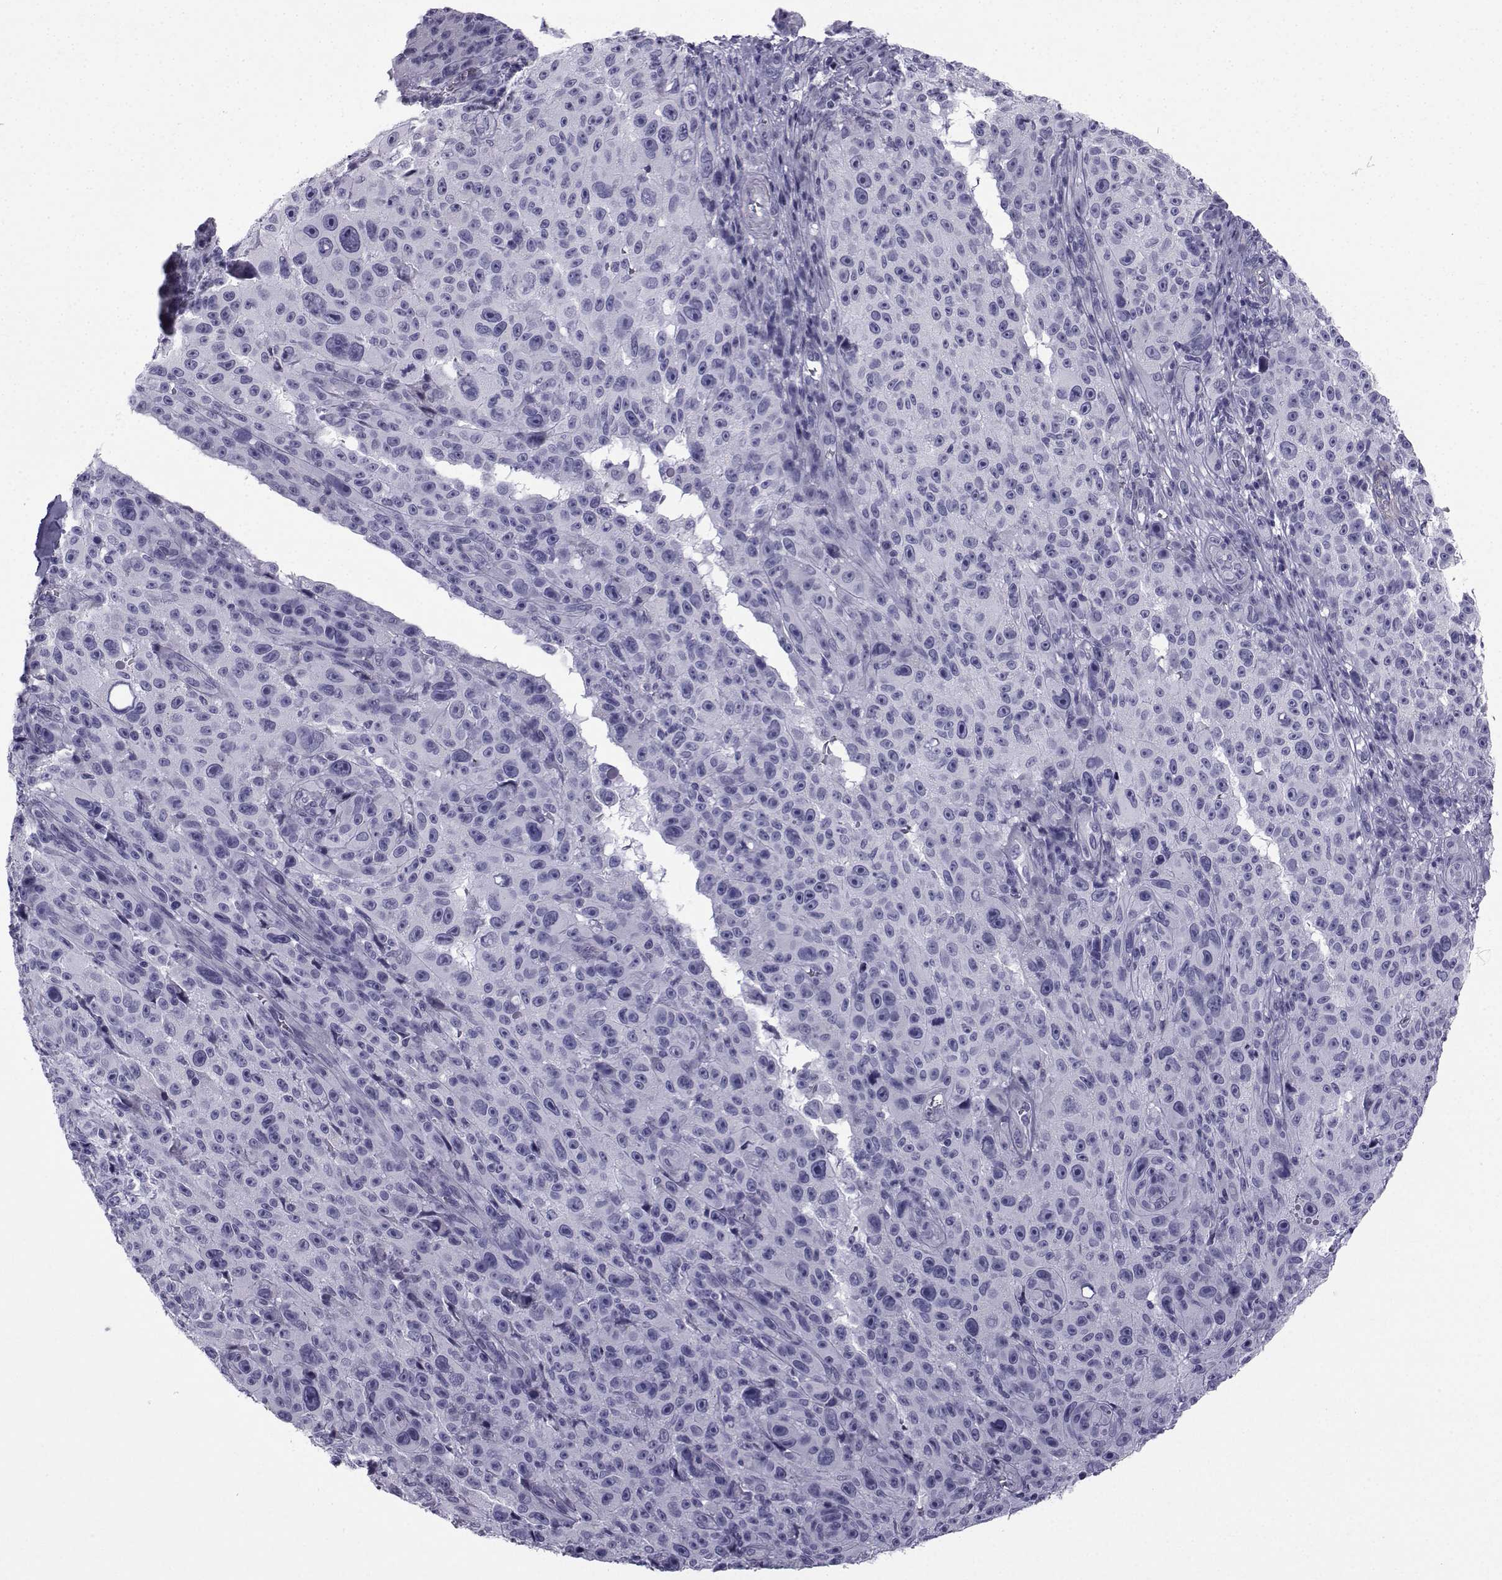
{"staining": {"intensity": "negative", "quantity": "none", "location": "none"}, "tissue": "melanoma", "cell_type": "Tumor cells", "image_type": "cancer", "snomed": [{"axis": "morphology", "description": "Malignant melanoma, NOS"}, {"axis": "topography", "description": "Skin"}], "caption": "Micrograph shows no protein positivity in tumor cells of melanoma tissue. (DAB immunohistochemistry (IHC) with hematoxylin counter stain).", "gene": "SPANXD", "patient": {"sex": "female", "age": 82}}